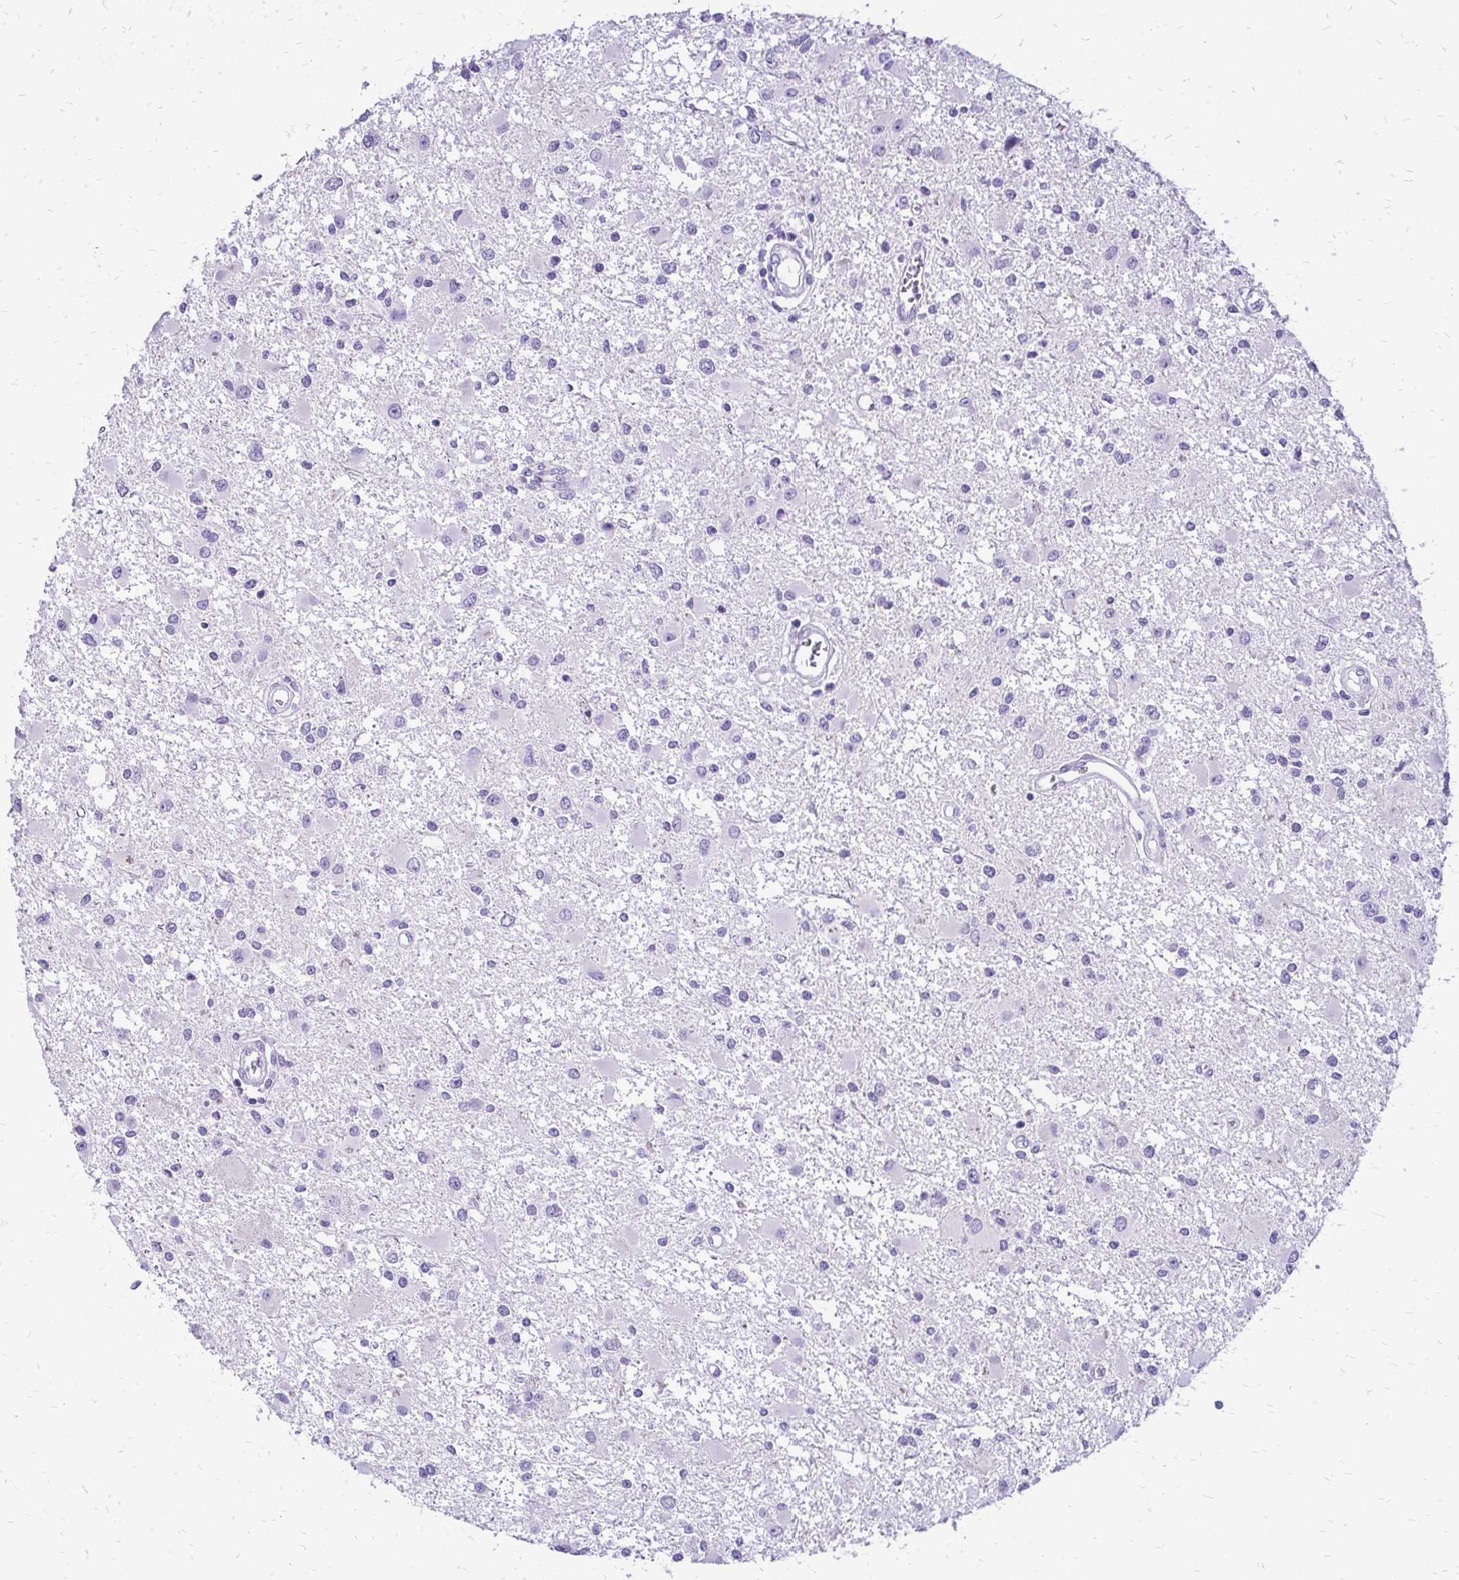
{"staining": {"intensity": "negative", "quantity": "none", "location": "none"}, "tissue": "glioma", "cell_type": "Tumor cells", "image_type": "cancer", "snomed": [{"axis": "morphology", "description": "Glioma, malignant, High grade"}, {"axis": "topography", "description": "Brain"}], "caption": "DAB (3,3'-diaminobenzidine) immunohistochemical staining of glioma shows no significant staining in tumor cells.", "gene": "SLC32A1", "patient": {"sex": "male", "age": 54}}